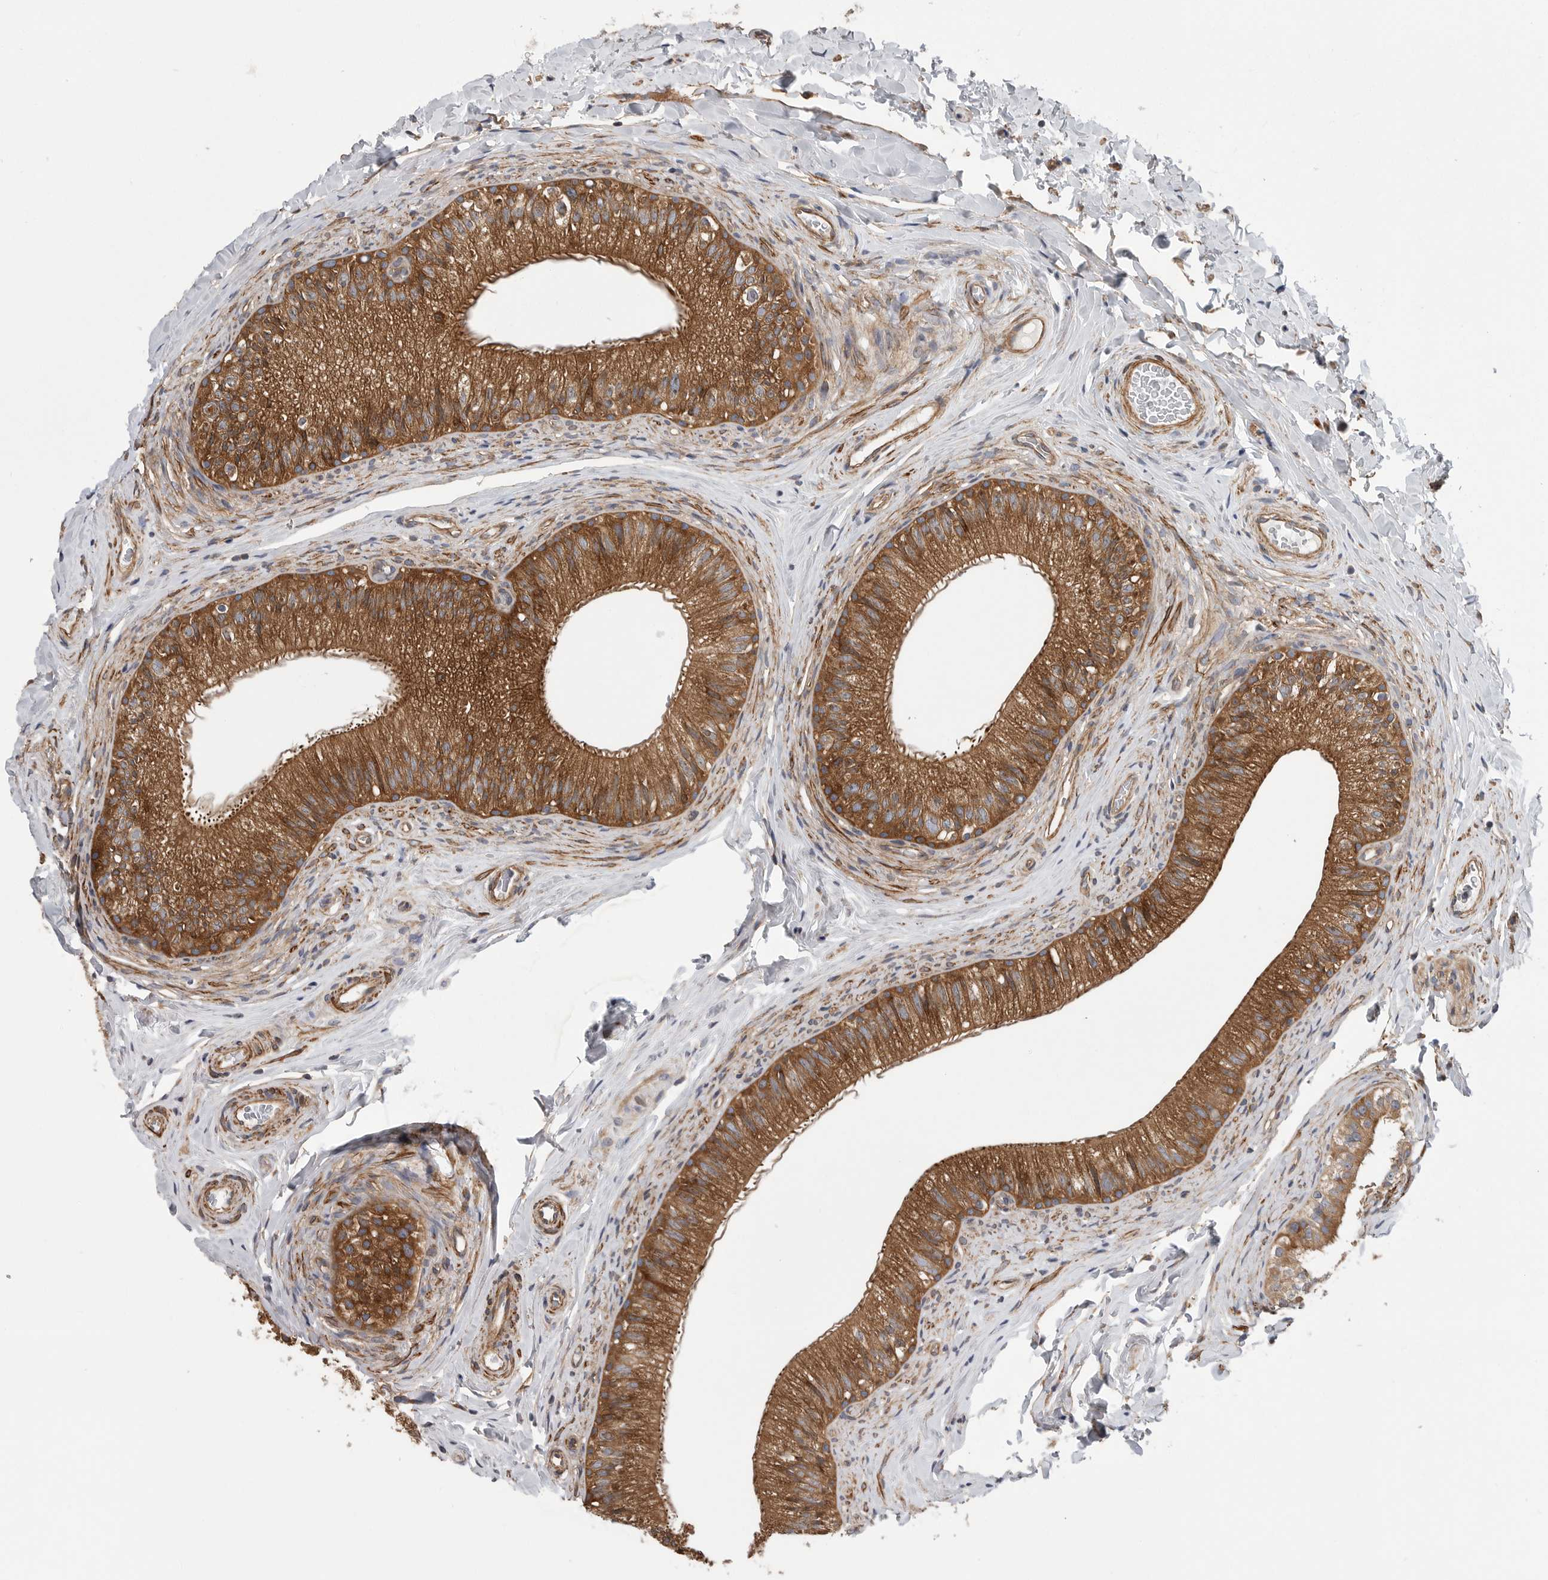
{"staining": {"intensity": "strong", "quantity": "25%-75%", "location": "cytoplasmic/membranous"}, "tissue": "epididymis", "cell_type": "Glandular cells", "image_type": "normal", "snomed": [{"axis": "morphology", "description": "Normal tissue, NOS"}, {"axis": "topography", "description": "Epididymis"}], "caption": "Human epididymis stained with a brown dye reveals strong cytoplasmic/membranous positive positivity in approximately 25%-75% of glandular cells.", "gene": "OXR1", "patient": {"sex": "male", "age": 49}}